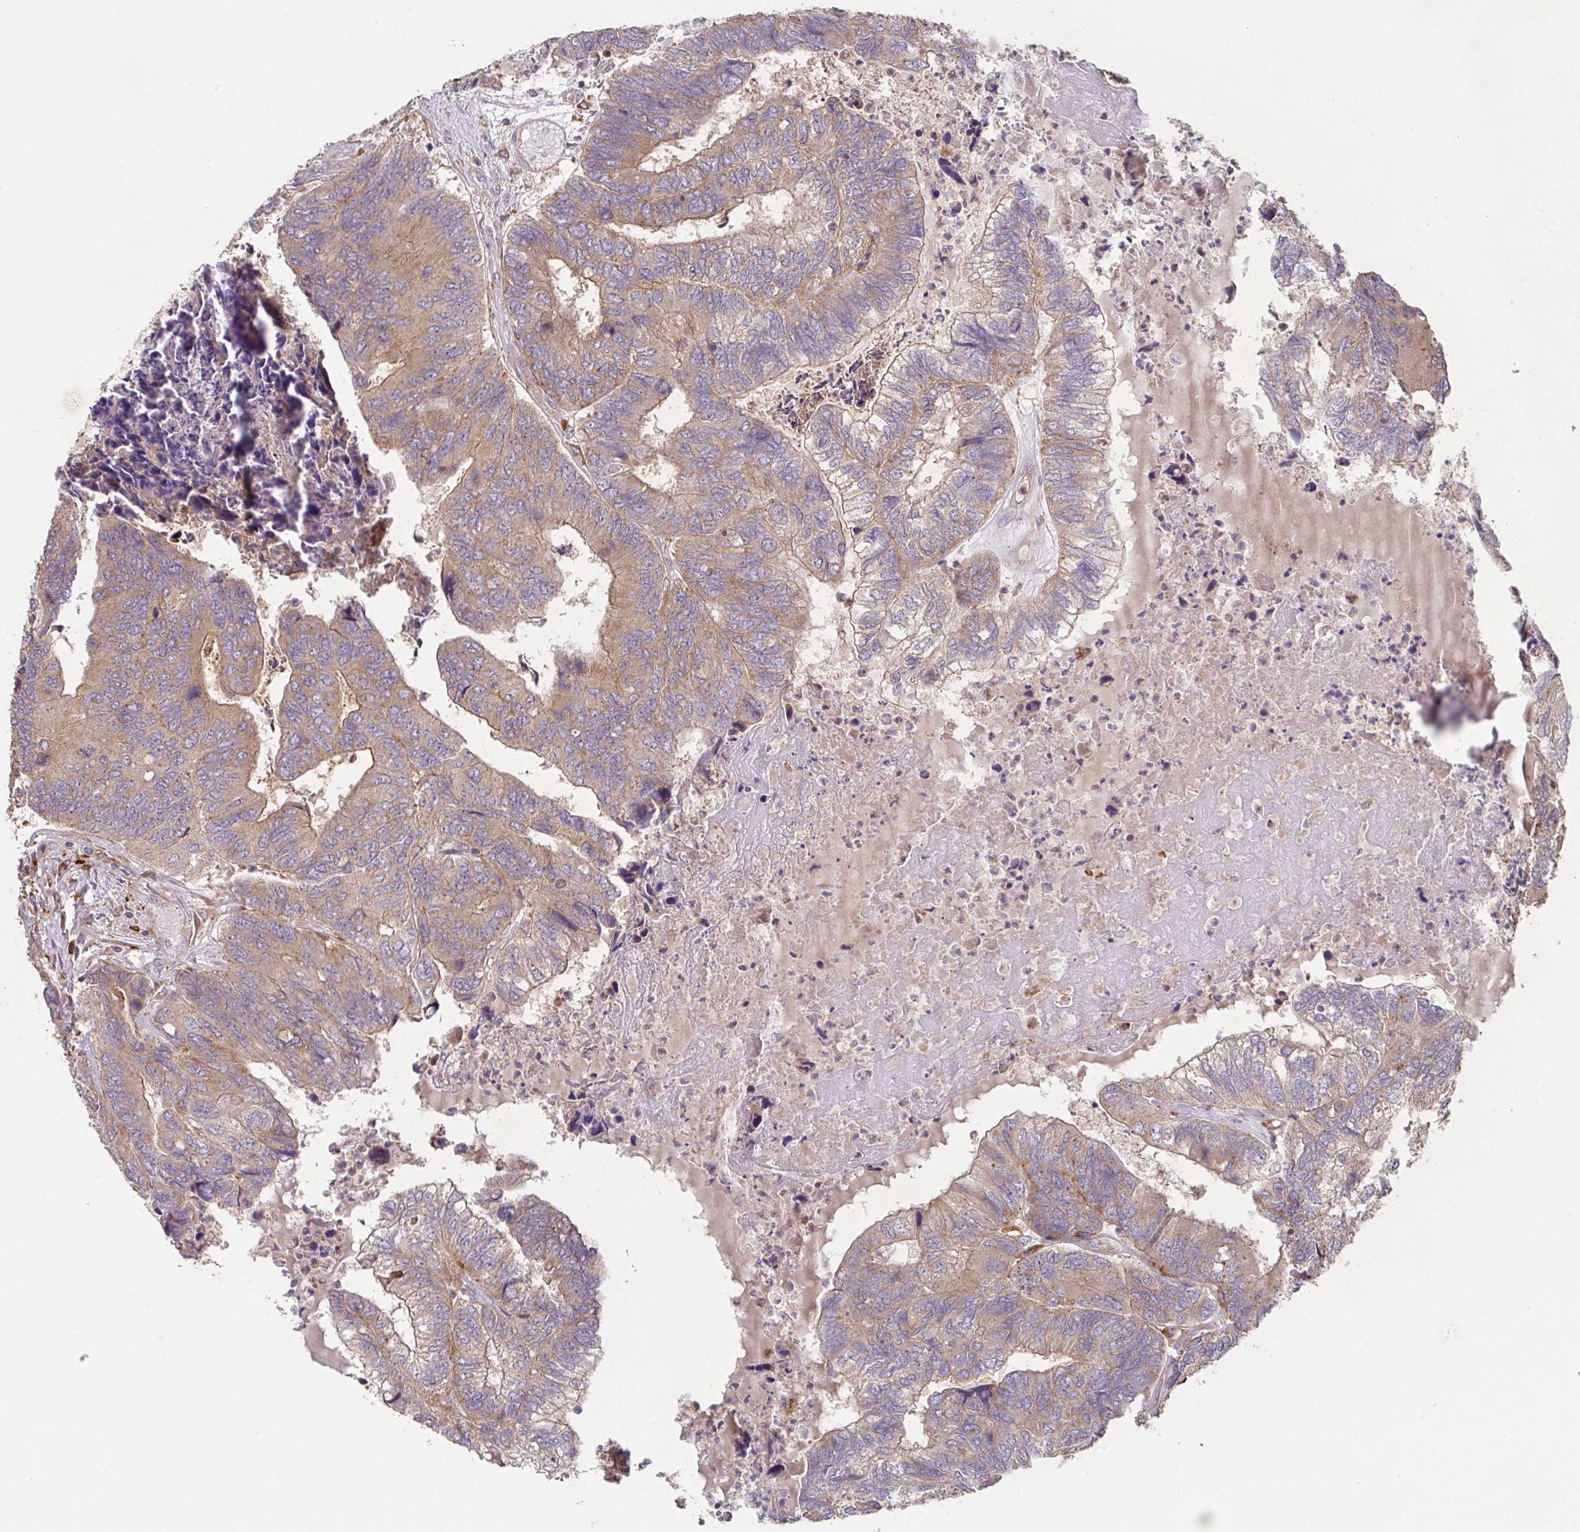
{"staining": {"intensity": "moderate", "quantity": "25%-75%", "location": "cytoplasmic/membranous"}, "tissue": "colorectal cancer", "cell_type": "Tumor cells", "image_type": "cancer", "snomed": [{"axis": "morphology", "description": "Adenocarcinoma, NOS"}, {"axis": "topography", "description": "Colon"}], "caption": "Immunohistochemistry (IHC) of colorectal cancer (adenocarcinoma) shows medium levels of moderate cytoplasmic/membranous positivity in approximately 25%-75% of tumor cells. (IHC, brightfield microscopy, high magnification).", "gene": "TRIM14", "patient": {"sex": "female", "age": 67}}